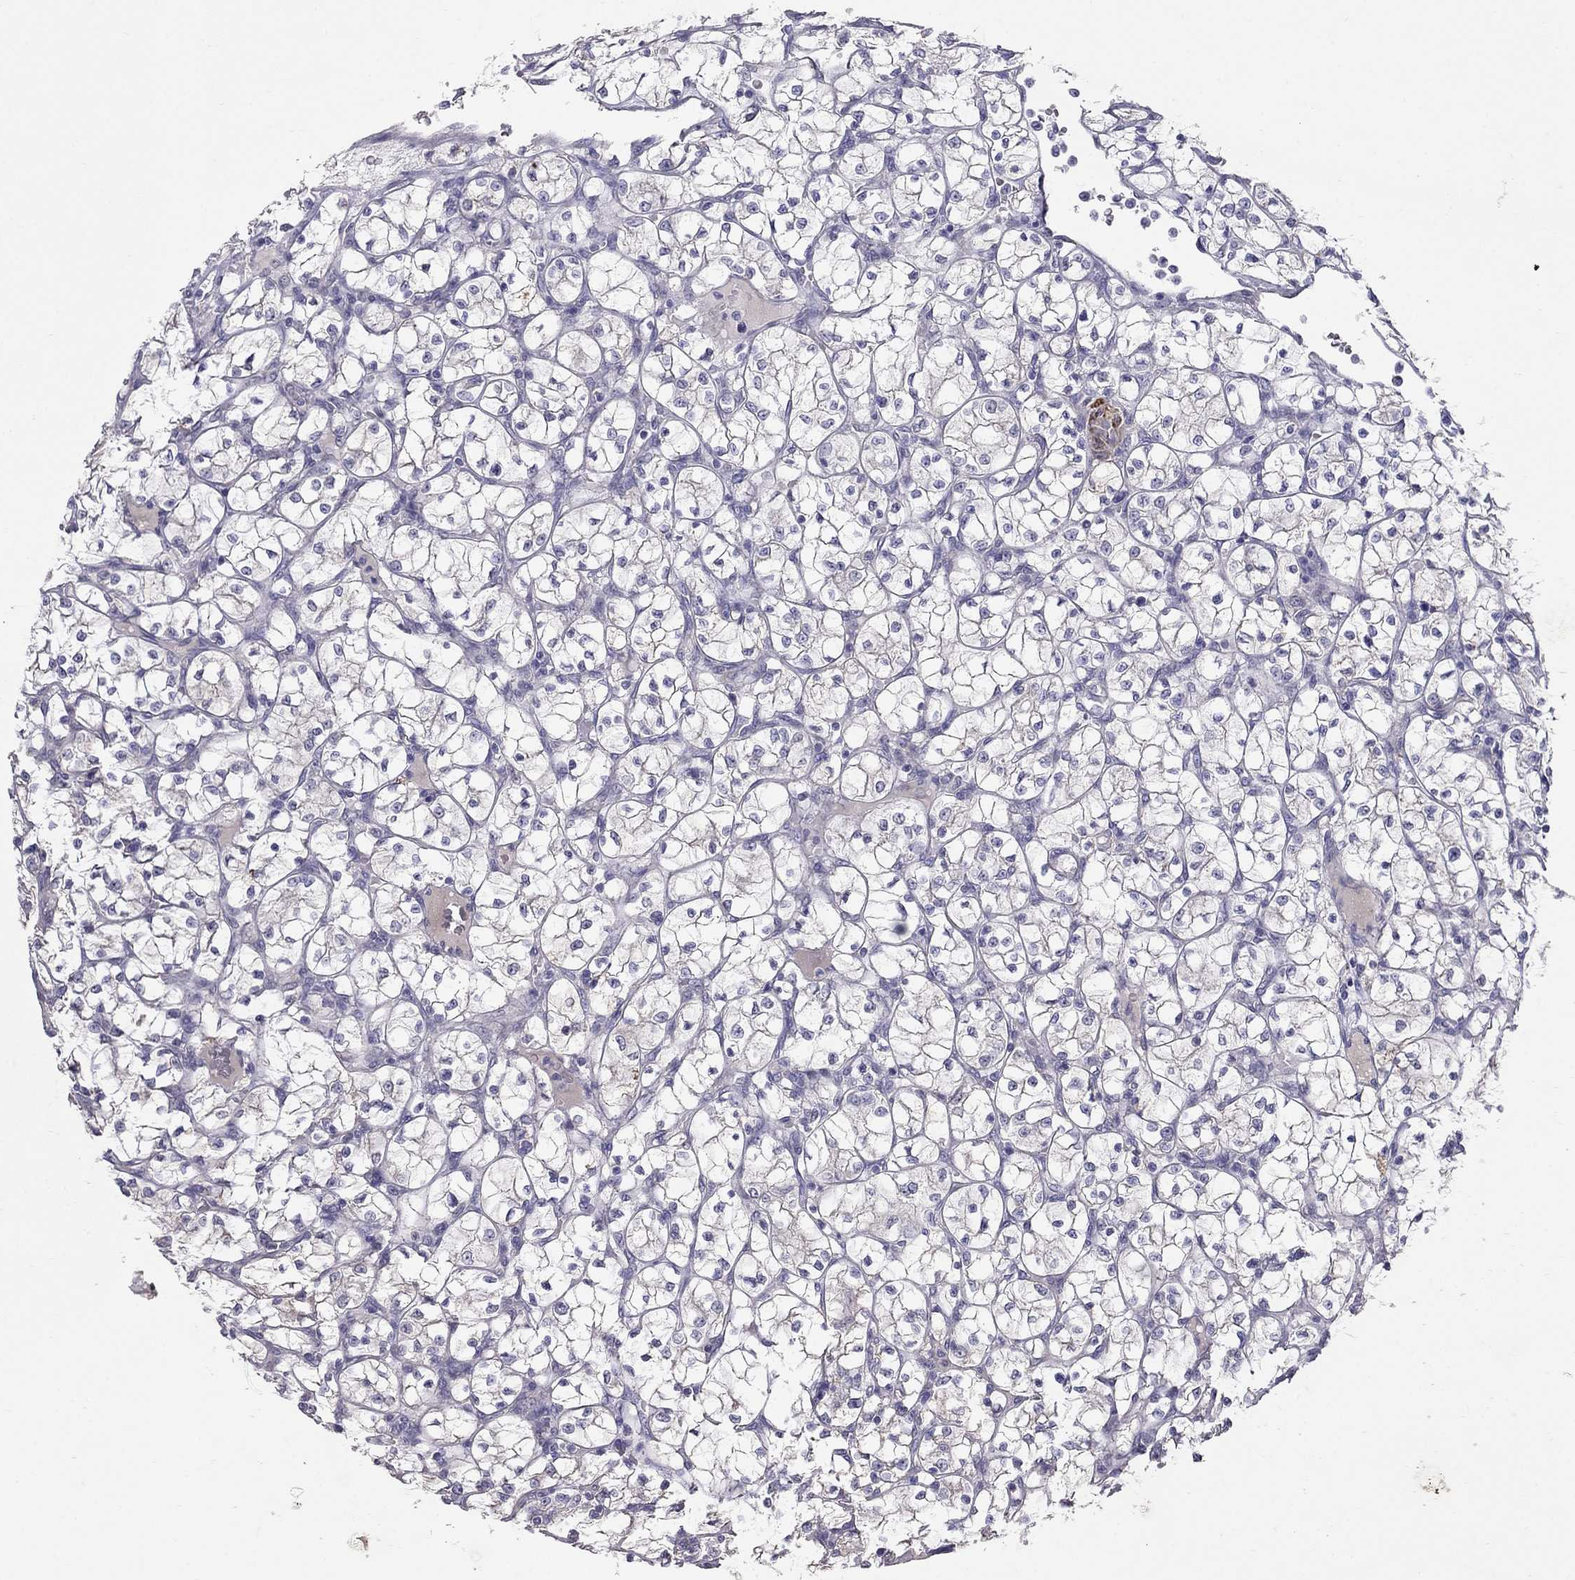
{"staining": {"intensity": "negative", "quantity": "none", "location": "none"}, "tissue": "renal cancer", "cell_type": "Tumor cells", "image_type": "cancer", "snomed": [{"axis": "morphology", "description": "Adenocarcinoma, NOS"}, {"axis": "topography", "description": "Kidney"}], "caption": "This is an immunohistochemistry (IHC) micrograph of human renal adenocarcinoma. There is no staining in tumor cells.", "gene": "MYO3B", "patient": {"sex": "female", "age": 64}}